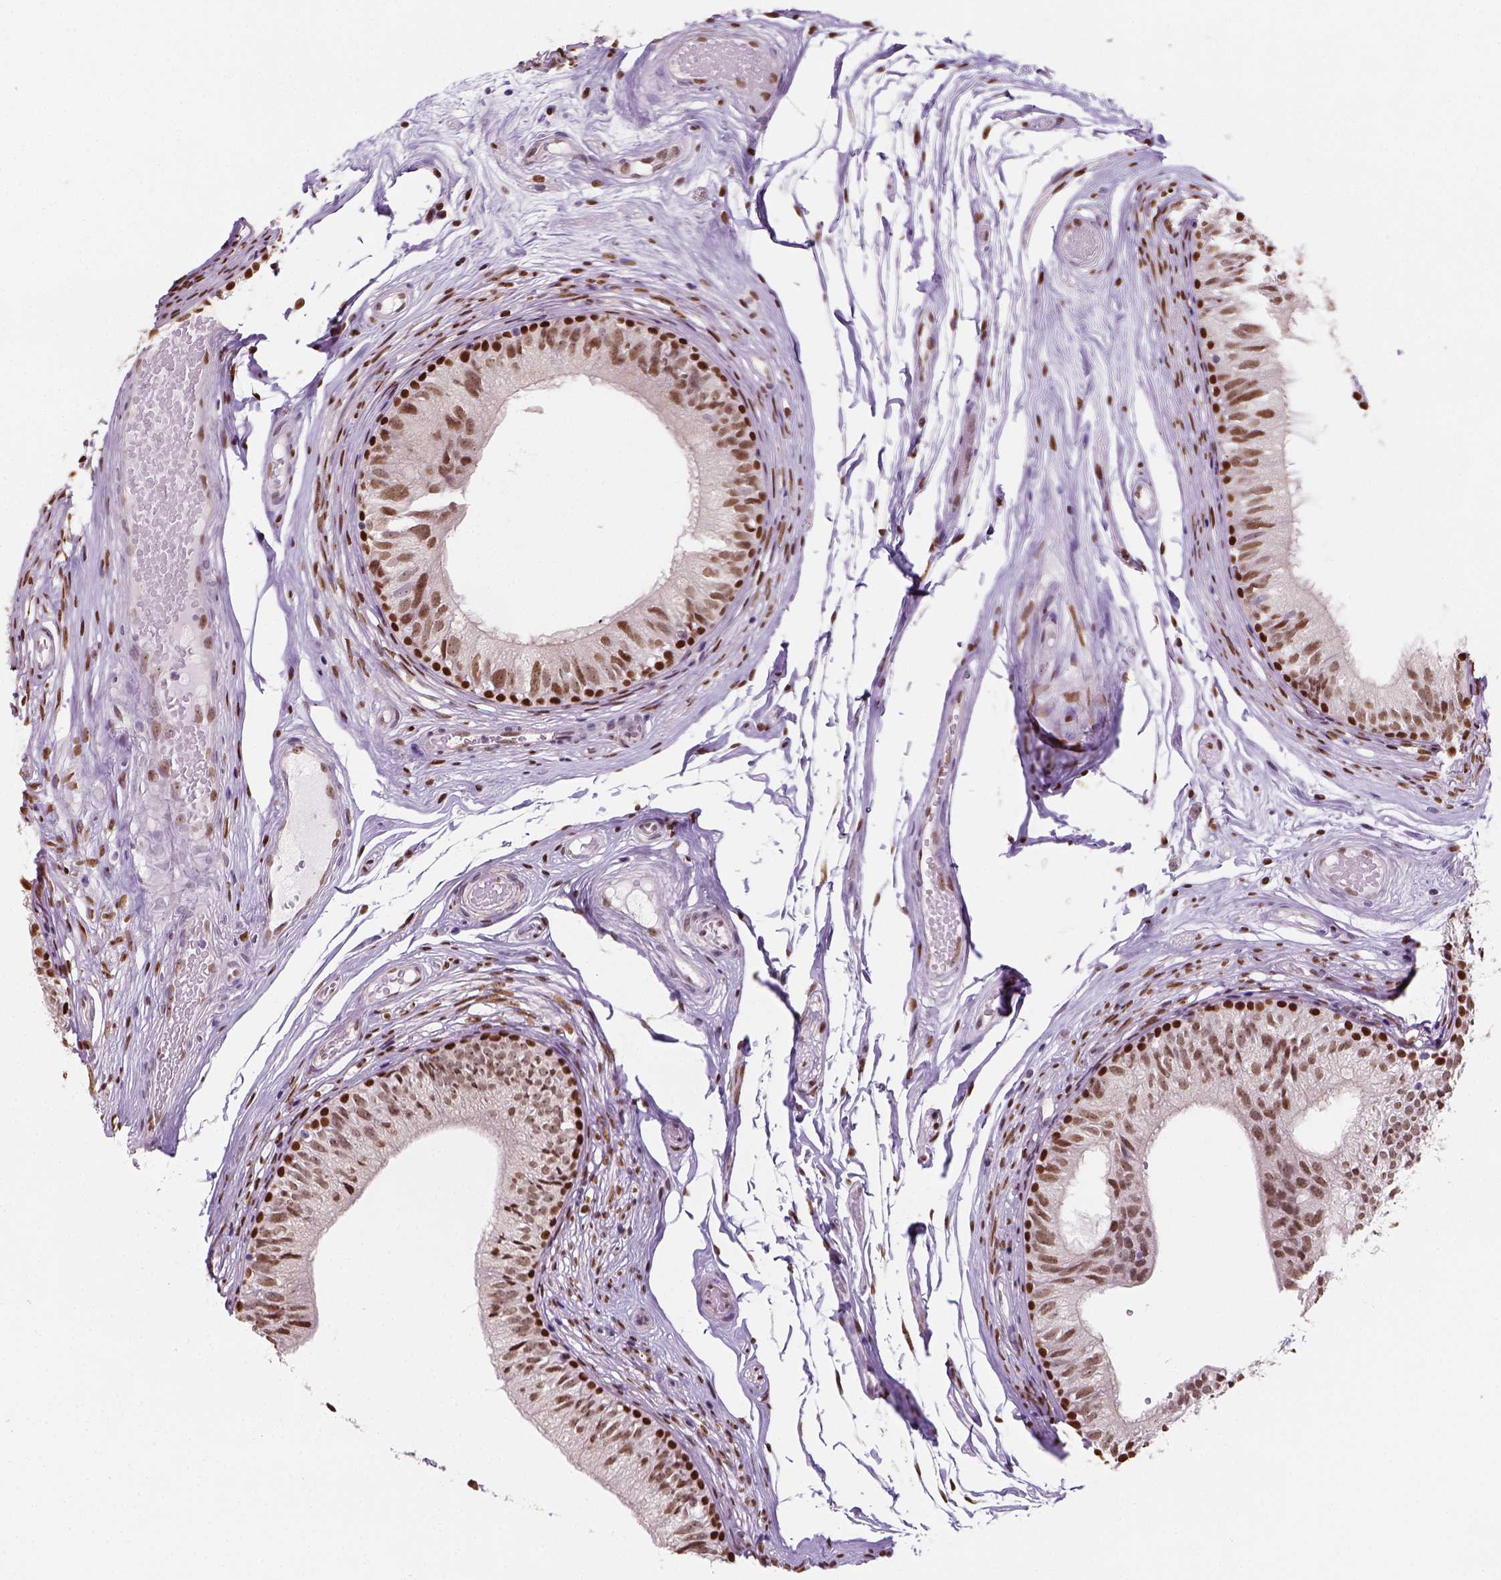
{"staining": {"intensity": "strong", "quantity": "<25%", "location": "nuclear"}, "tissue": "epididymis", "cell_type": "Glandular cells", "image_type": "normal", "snomed": [{"axis": "morphology", "description": "Normal tissue, NOS"}, {"axis": "topography", "description": "Epididymis"}], "caption": "Immunohistochemical staining of normal epididymis reveals strong nuclear protein expression in about <25% of glandular cells. (Brightfield microscopy of DAB IHC at high magnification).", "gene": "C1orf112", "patient": {"sex": "male", "age": 29}}